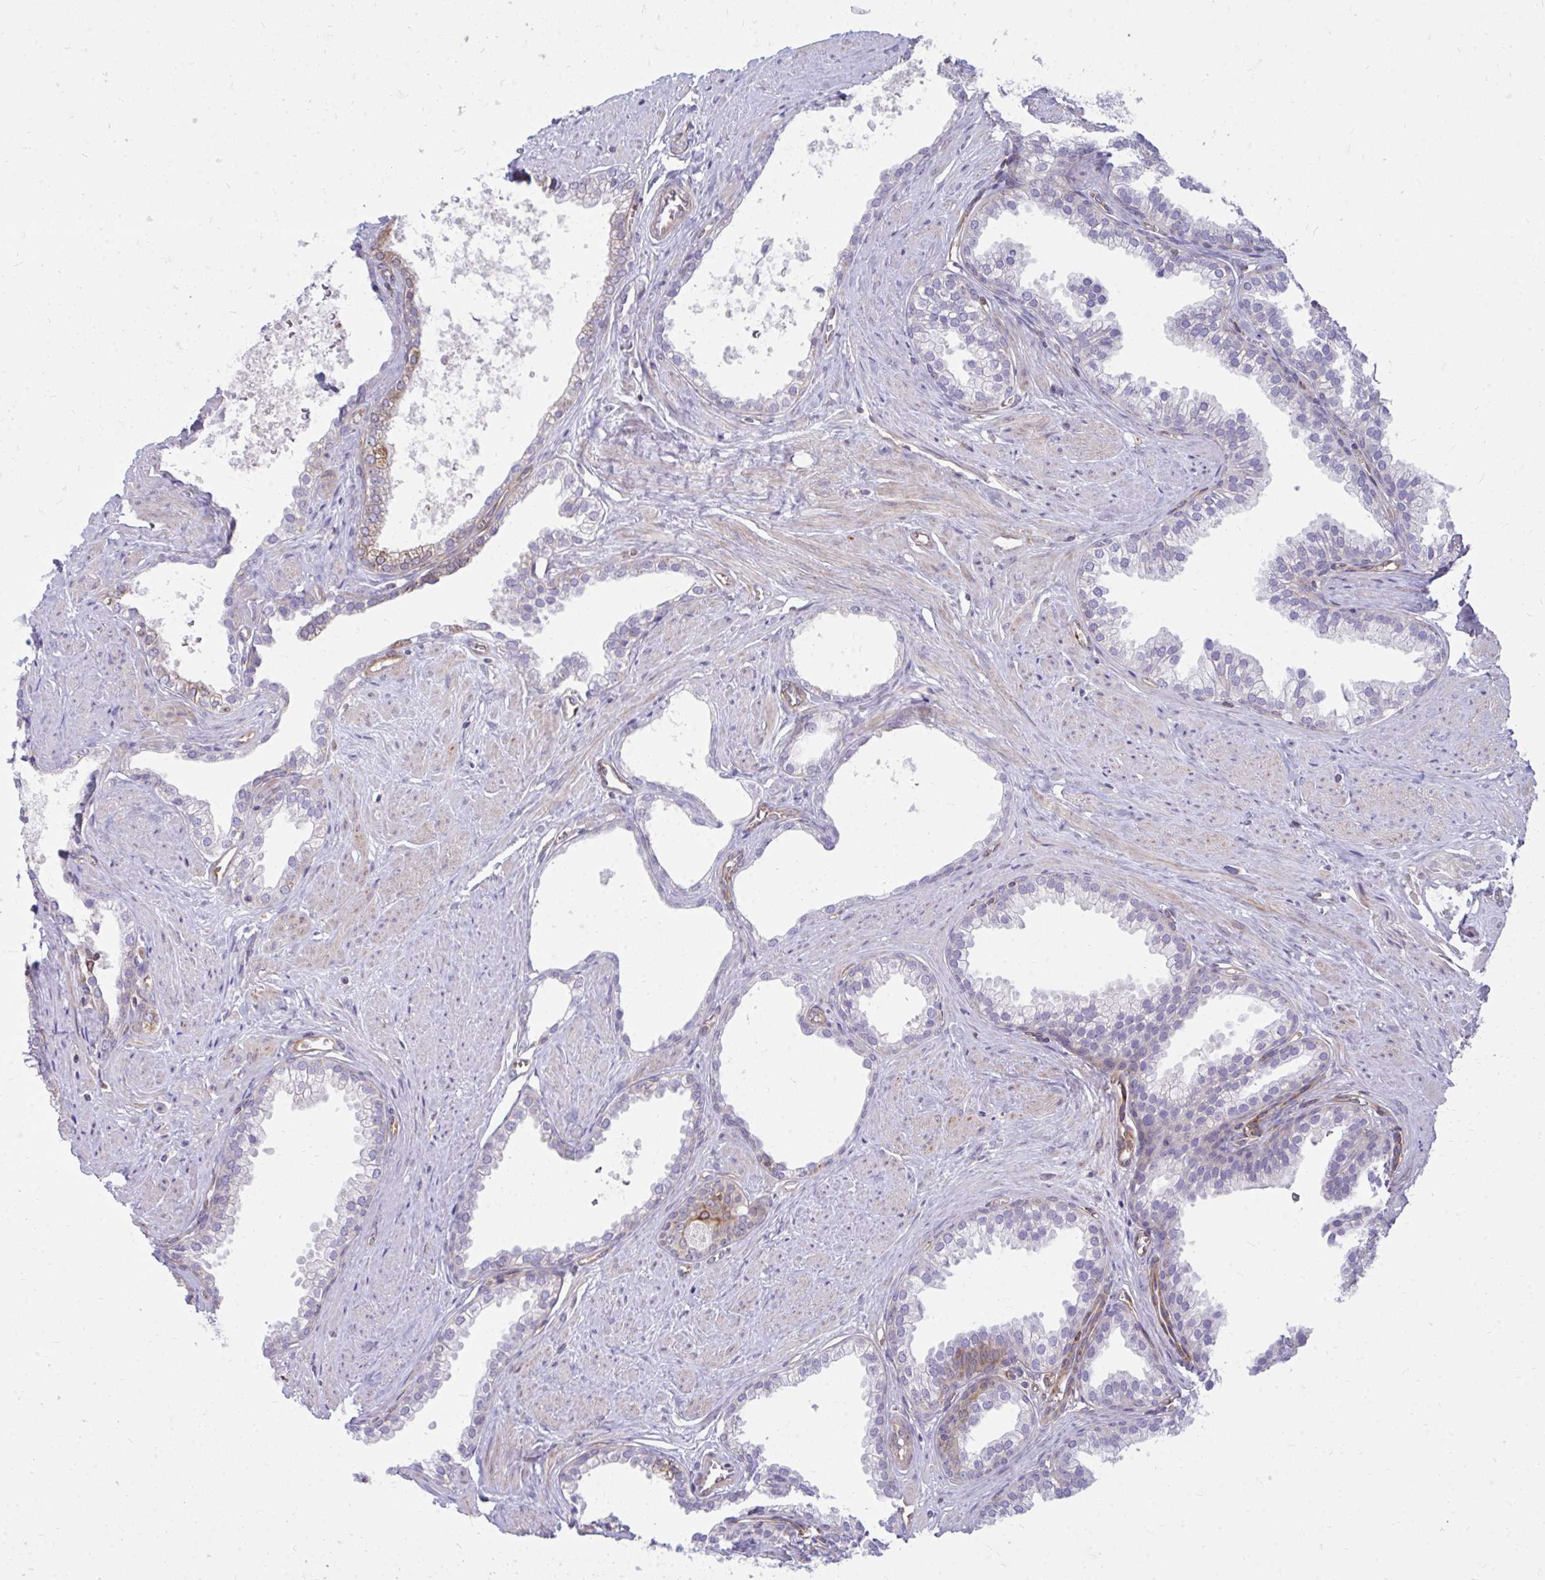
{"staining": {"intensity": "weak", "quantity": "<25%", "location": "cytoplasmic/membranous"}, "tissue": "prostate", "cell_type": "Glandular cells", "image_type": "normal", "snomed": [{"axis": "morphology", "description": "Normal tissue, NOS"}, {"axis": "topography", "description": "Prostate"}, {"axis": "topography", "description": "Peripheral nerve tissue"}], "caption": "The micrograph exhibits no significant positivity in glandular cells of prostate.", "gene": "ASAP1", "patient": {"sex": "male", "age": 55}}